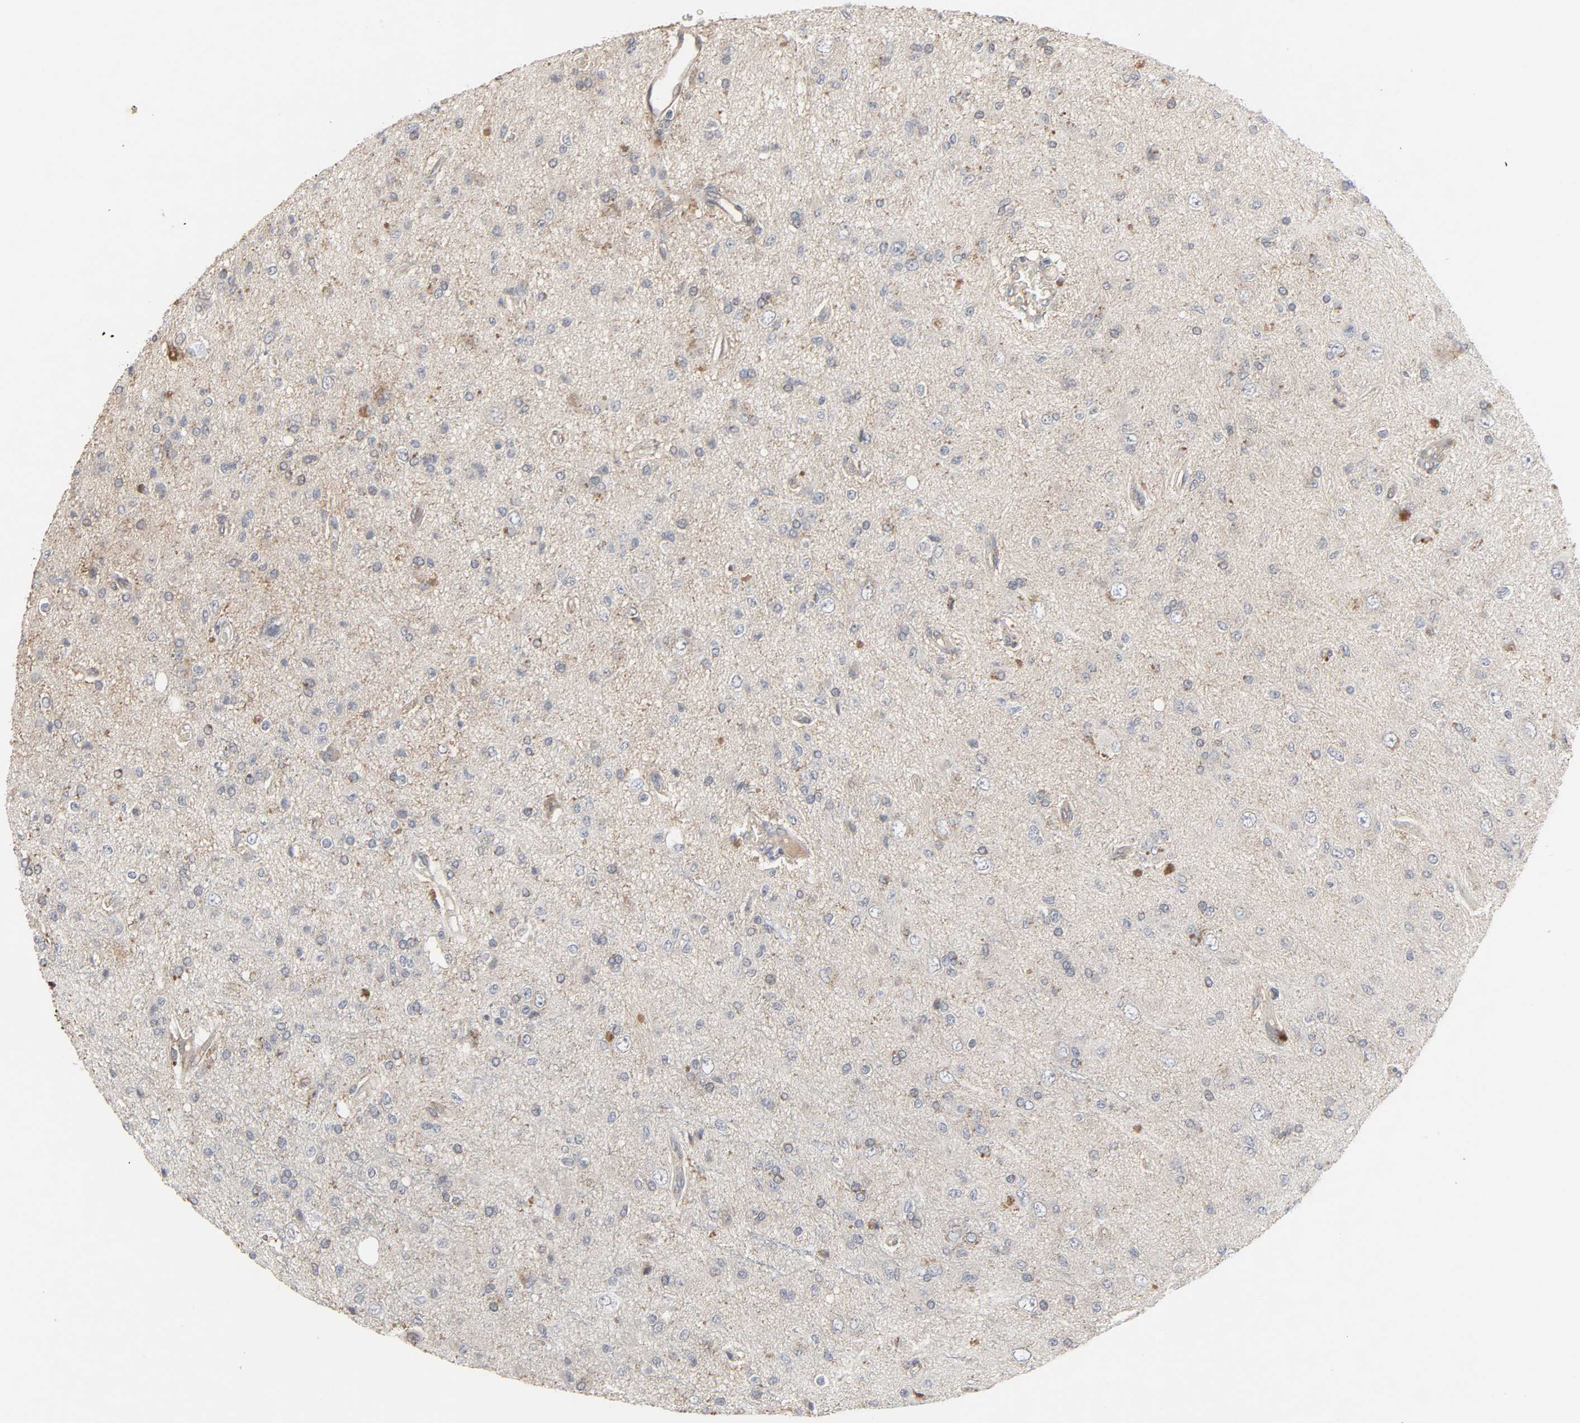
{"staining": {"intensity": "weak", "quantity": "<25%", "location": "cytoplasmic/membranous"}, "tissue": "glioma", "cell_type": "Tumor cells", "image_type": "cancer", "snomed": [{"axis": "morphology", "description": "Glioma, malignant, High grade"}, {"axis": "topography", "description": "Brain"}], "caption": "Immunohistochemistry of malignant high-grade glioma displays no staining in tumor cells. (DAB IHC with hematoxylin counter stain).", "gene": "ADCY4", "patient": {"sex": "male", "age": 47}}